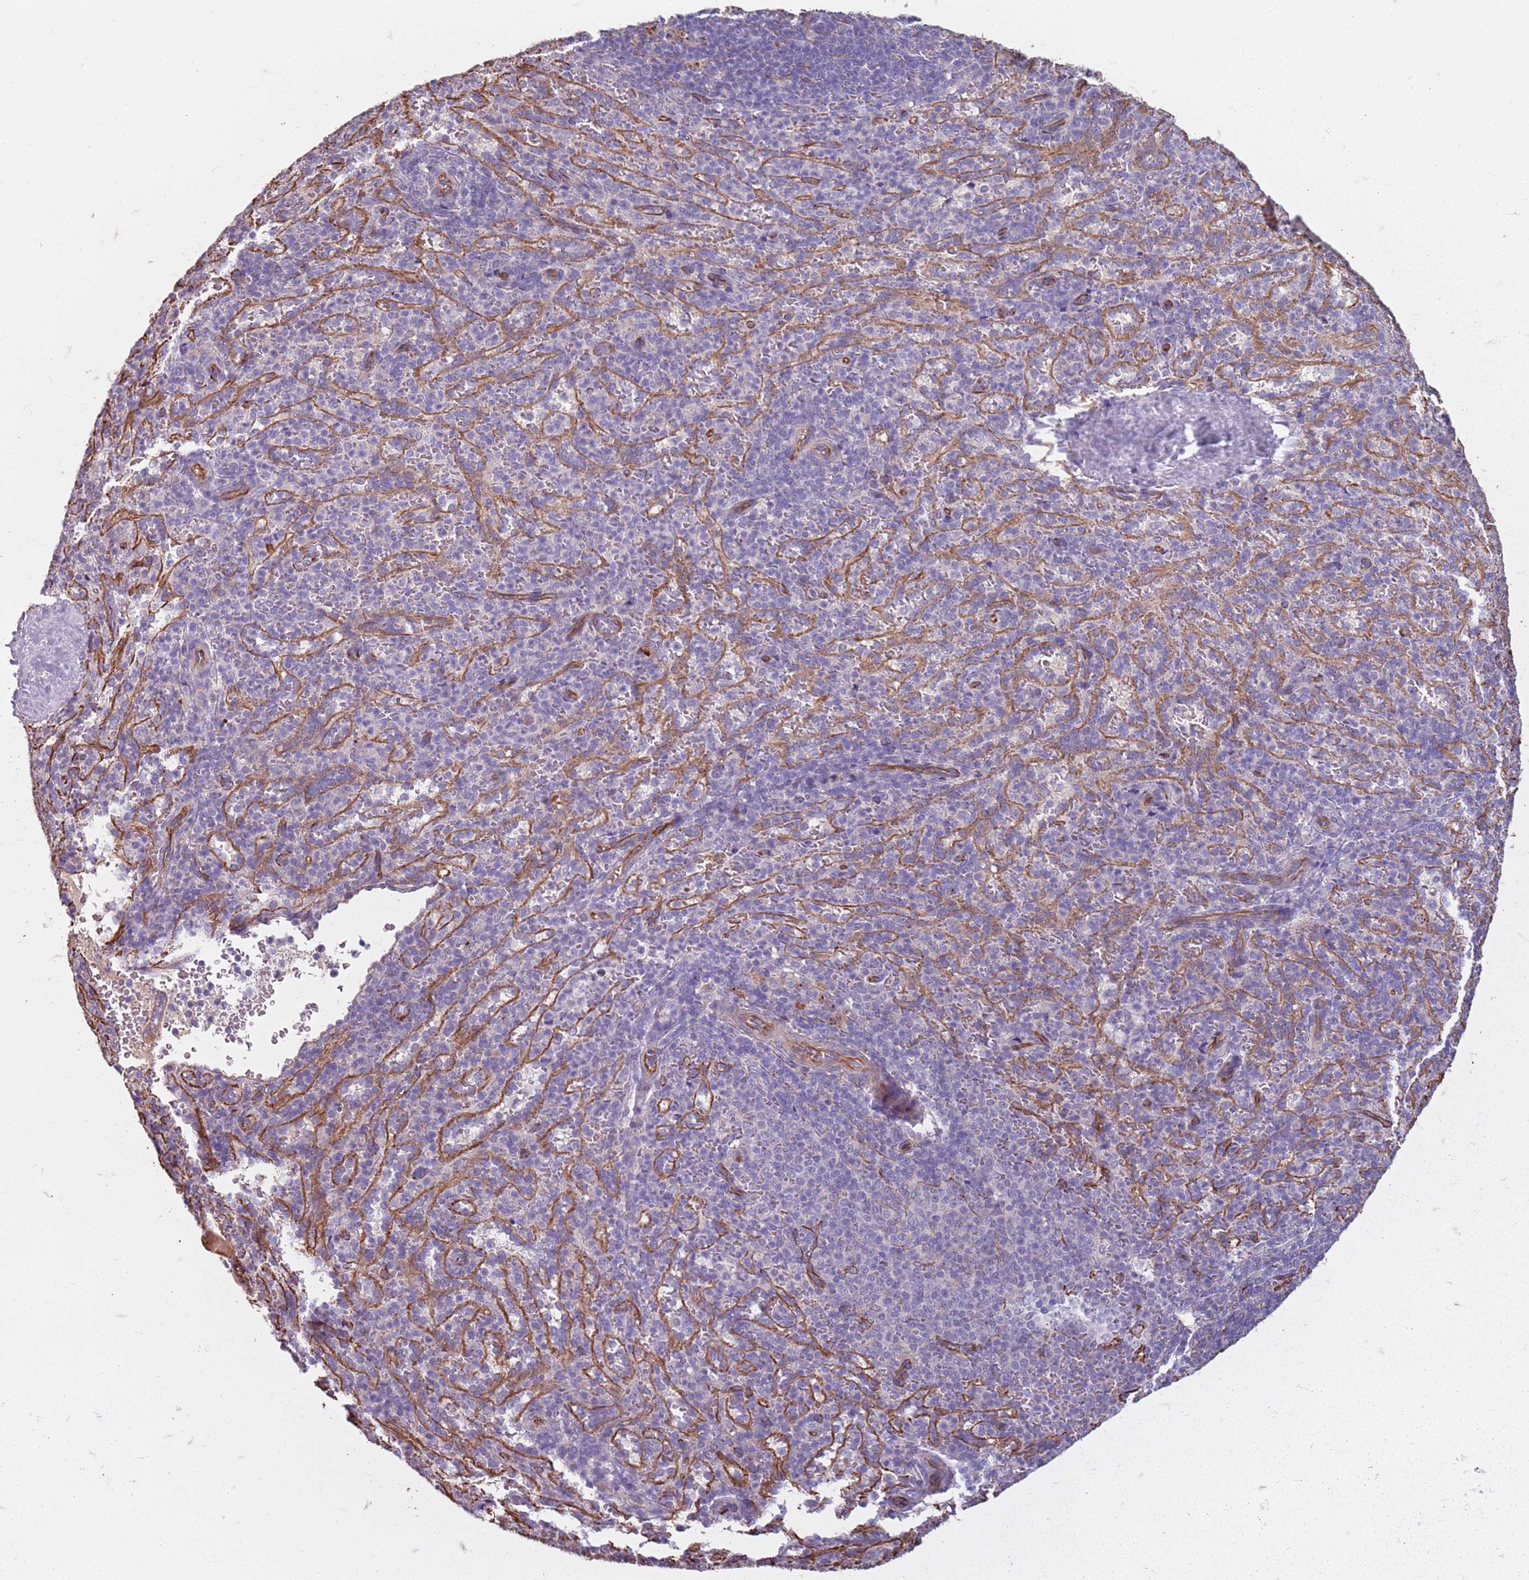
{"staining": {"intensity": "negative", "quantity": "none", "location": "none"}, "tissue": "spleen", "cell_type": "Cells in red pulp", "image_type": "normal", "snomed": [{"axis": "morphology", "description": "Normal tissue, NOS"}, {"axis": "topography", "description": "Spleen"}], "caption": "This is a image of IHC staining of benign spleen, which shows no staining in cells in red pulp. (Stains: DAB (3,3'-diaminobenzidine) immunohistochemistry with hematoxylin counter stain, Microscopy: brightfield microscopy at high magnification).", "gene": "TAS2R38", "patient": {"sex": "female", "age": 21}}